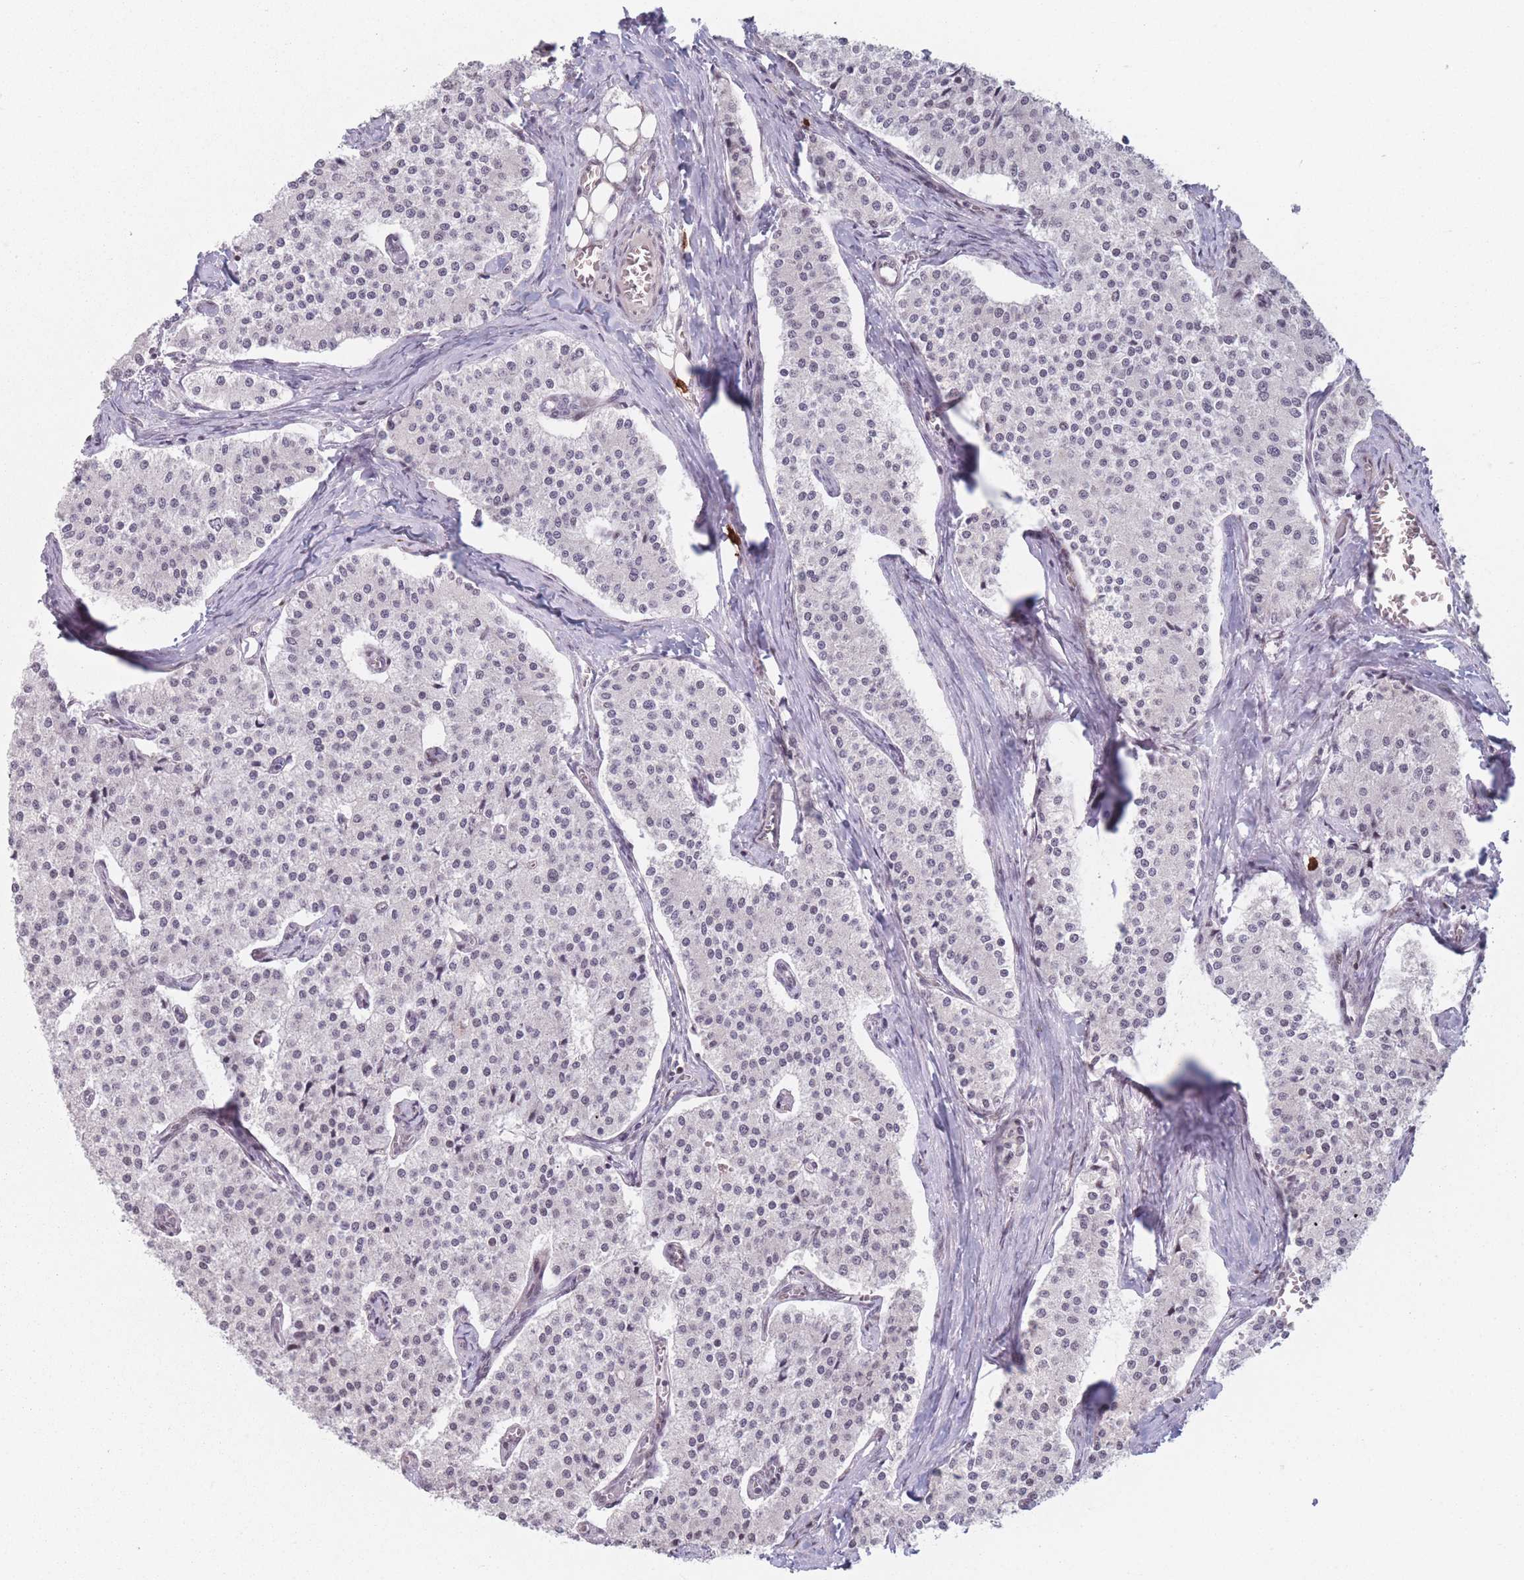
{"staining": {"intensity": "negative", "quantity": "none", "location": "none"}, "tissue": "carcinoid", "cell_type": "Tumor cells", "image_type": "cancer", "snomed": [{"axis": "morphology", "description": "Carcinoid, malignant, NOS"}, {"axis": "topography", "description": "Colon"}], "caption": "Immunohistochemical staining of human carcinoid shows no significant staining in tumor cells.", "gene": "SUPT6H", "patient": {"sex": "female", "age": 52}}